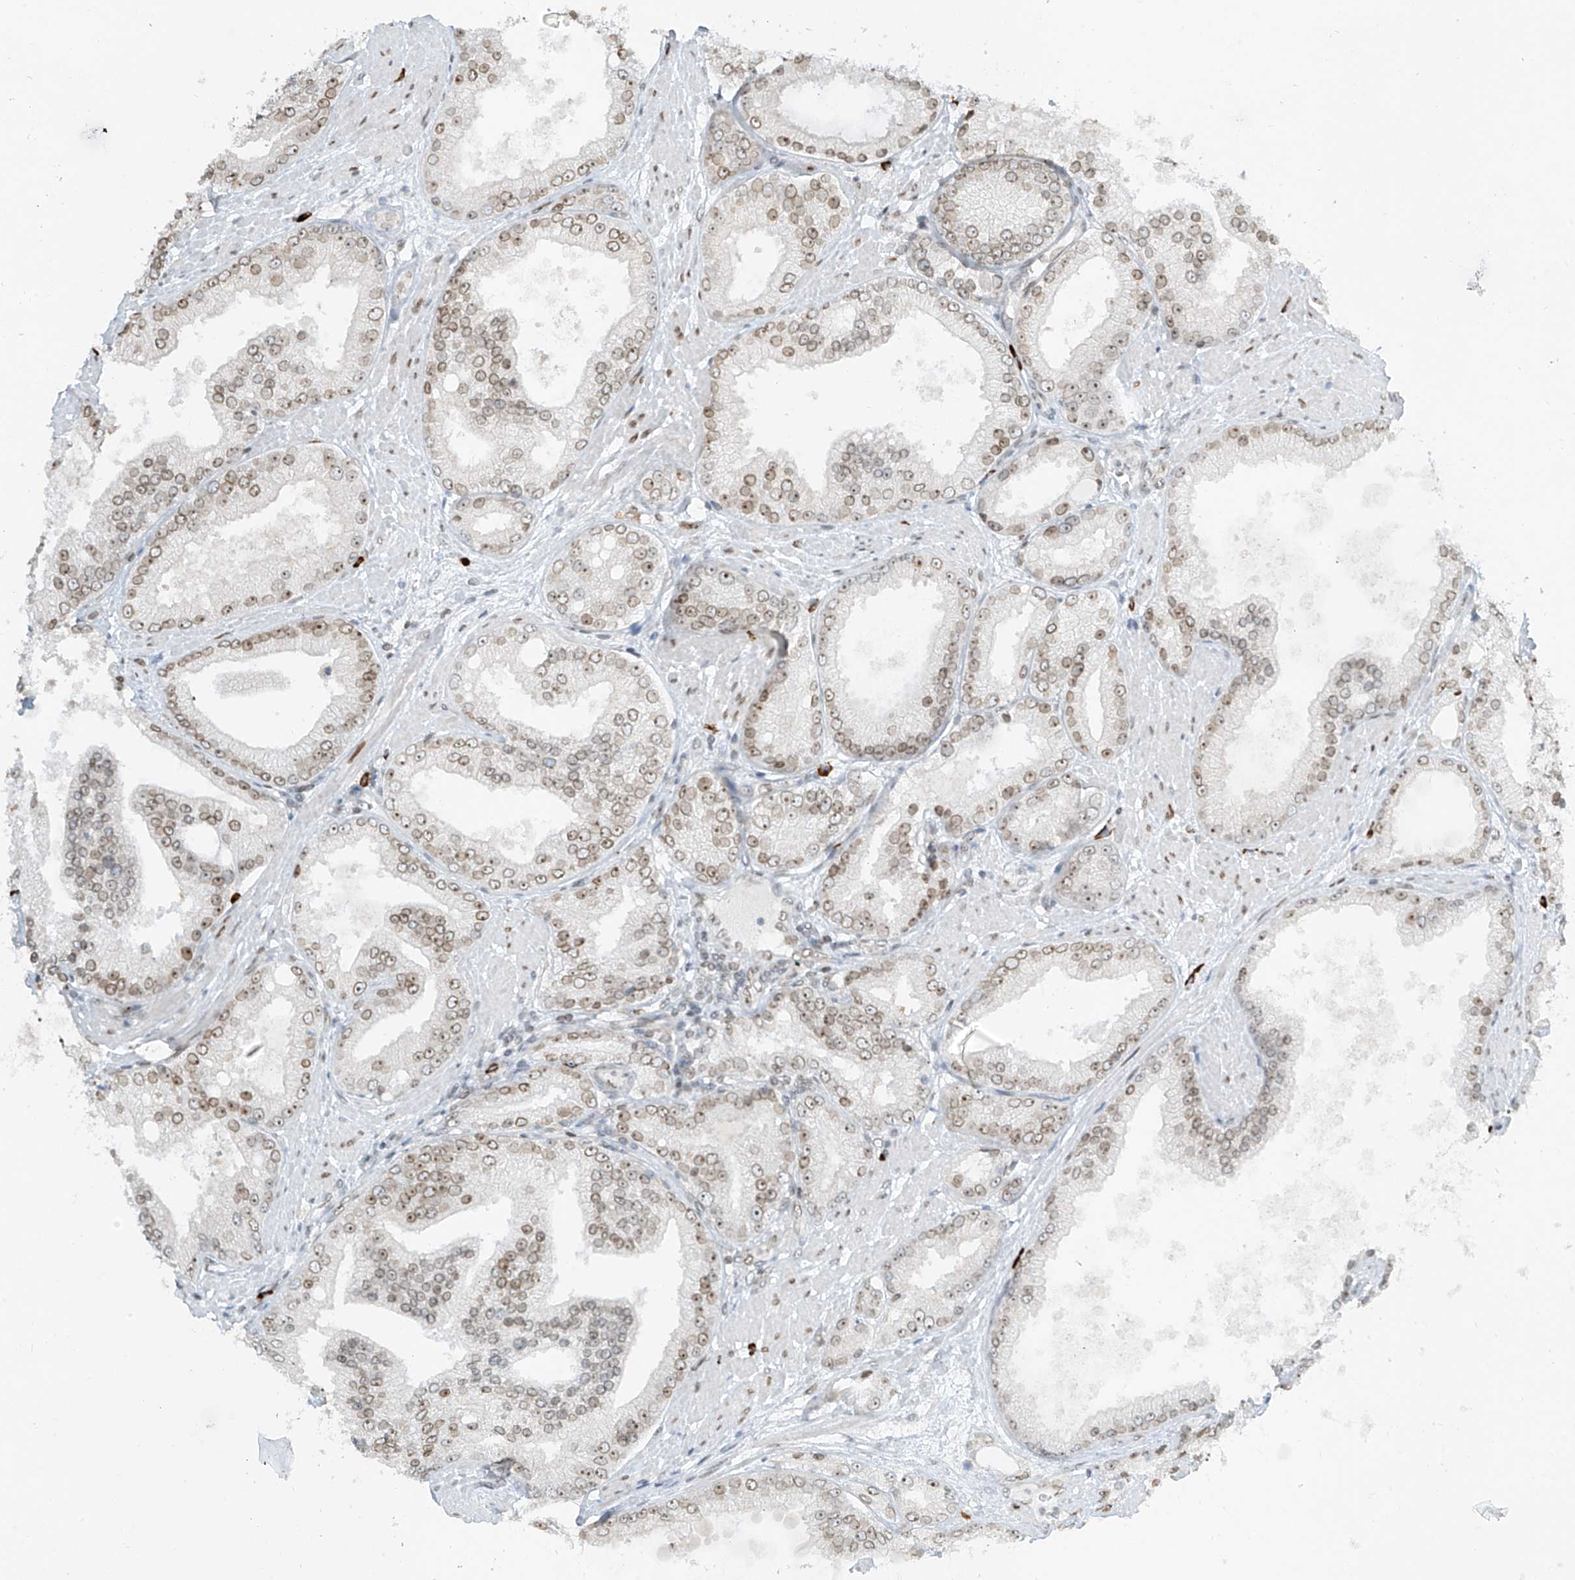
{"staining": {"intensity": "moderate", "quantity": "25%-75%", "location": "cytoplasmic/membranous,nuclear"}, "tissue": "prostate cancer", "cell_type": "Tumor cells", "image_type": "cancer", "snomed": [{"axis": "morphology", "description": "Adenocarcinoma, Low grade"}, {"axis": "topography", "description": "Prostate"}], "caption": "Brown immunohistochemical staining in prostate cancer (adenocarcinoma (low-grade)) shows moderate cytoplasmic/membranous and nuclear expression in about 25%-75% of tumor cells. The staining was performed using DAB (3,3'-diaminobenzidine) to visualize the protein expression in brown, while the nuclei were stained in blue with hematoxylin (Magnification: 20x).", "gene": "SAMD15", "patient": {"sex": "male", "age": 67}}